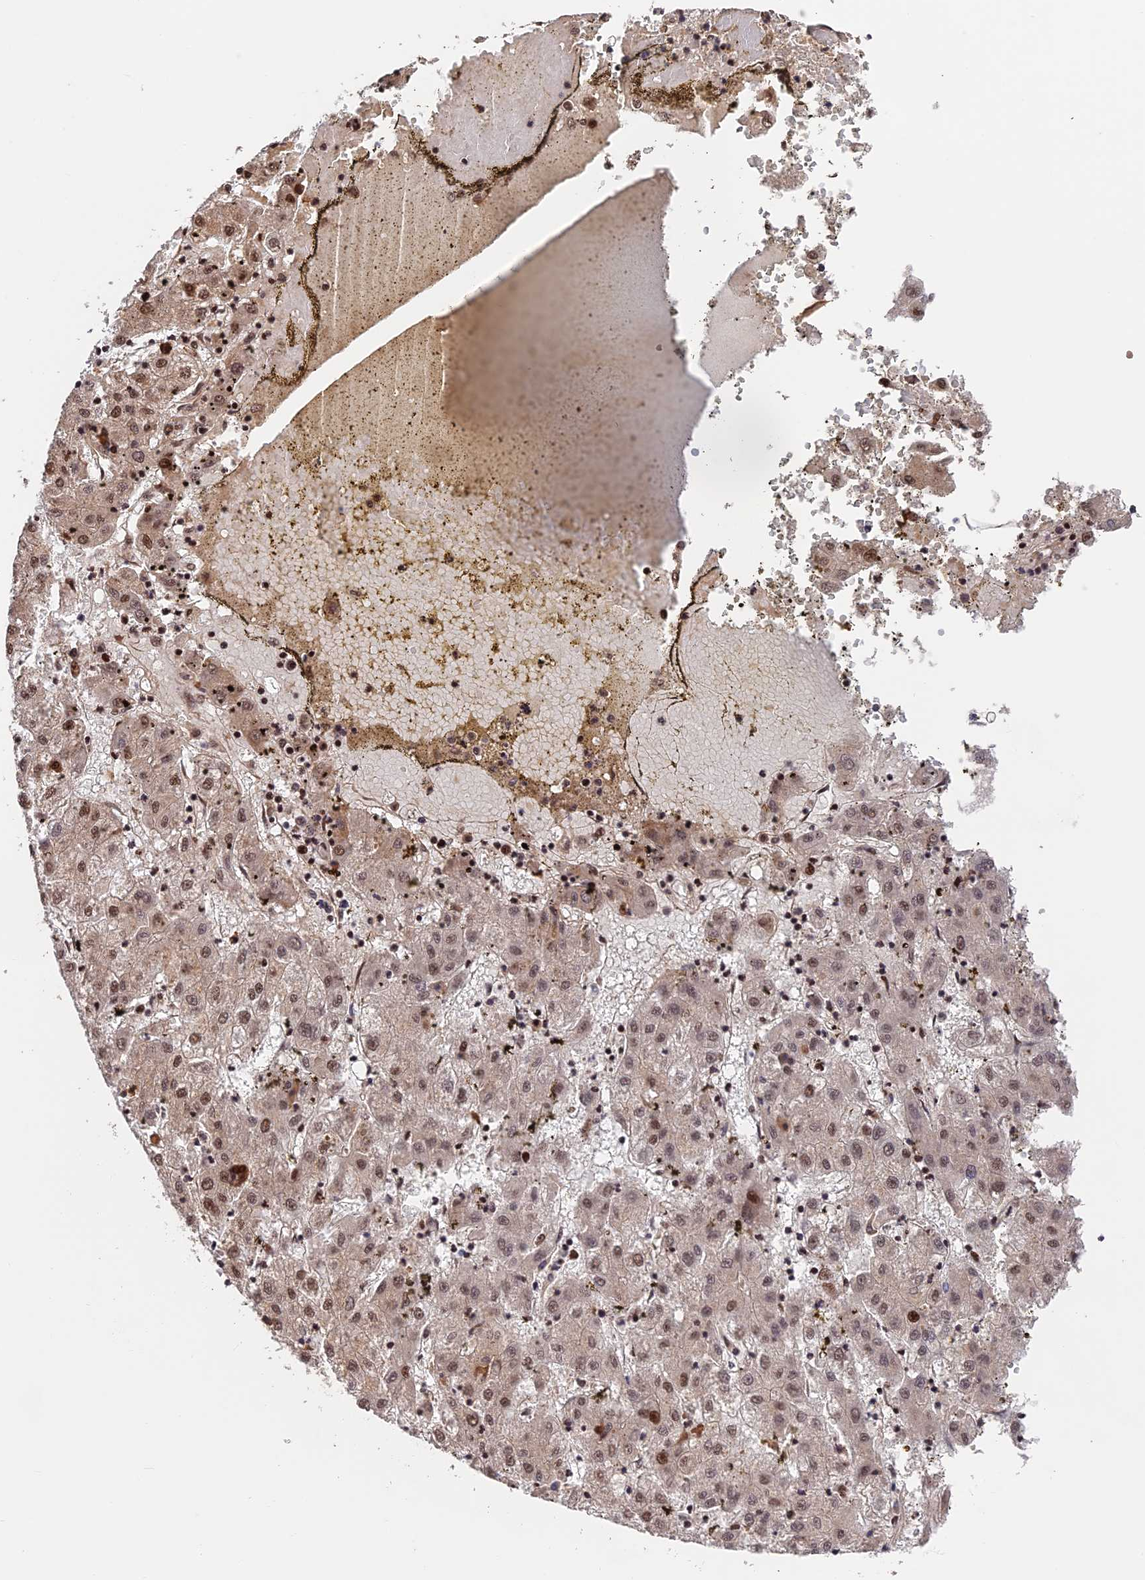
{"staining": {"intensity": "moderate", "quantity": ">75%", "location": "nuclear"}, "tissue": "liver cancer", "cell_type": "Tumor cells", "image_type": "cancer", "snomed": [{"axis": "morphology", "description": "Carcinoma, Hepatocellular, NOS"}, {"axis": "topography", "description": "Liver"}], "caption": "Moderate nuclear positivity is present in about >75% of tumor cells in liver hepatocellular carcinoma. (IHC, brightfield microscopy, high magnification).", "gene": "OSBPL1A", "patient": {"sex": "male", "age": 72}}